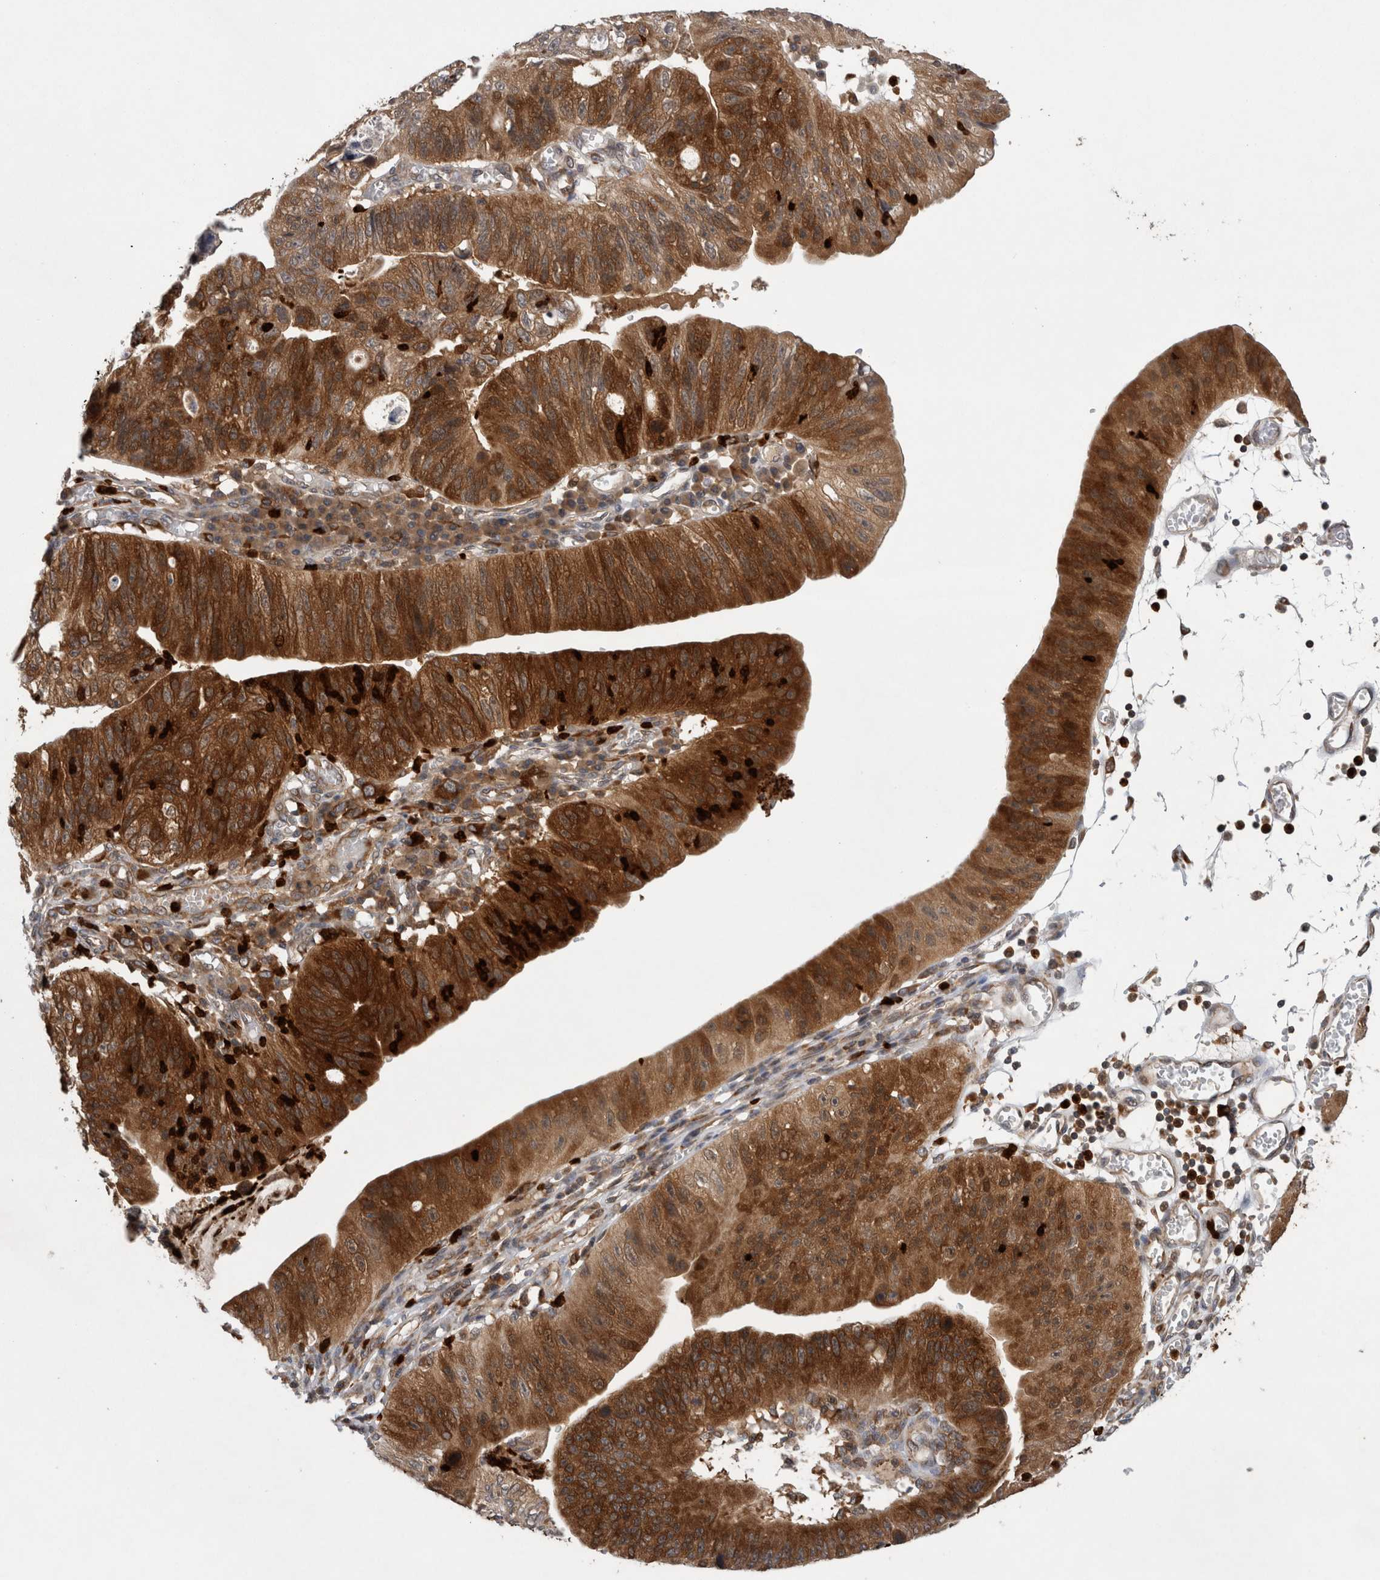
{"staining": {"intensity": "strong", "quantity": ">75%", "location": "cytoplasmic/membranous"}, "tissue": "stomach cancer", "cell_type": "Tumor cells", "image_type": "cancer", "snomed": [{"axis": "morphology", "description": "Adenocarcinoma, NOS"}, {"axis": "topography", "description": "Stomach"}], "caption": "Stomach cancer (adenocarcinoma) stained with a brown dye displays strong cytoplasmic/membranous positive positivity in about >75% of tumor cells.", "gene": "PDCD2", "patient": {"sex": "male", "age": 59}}